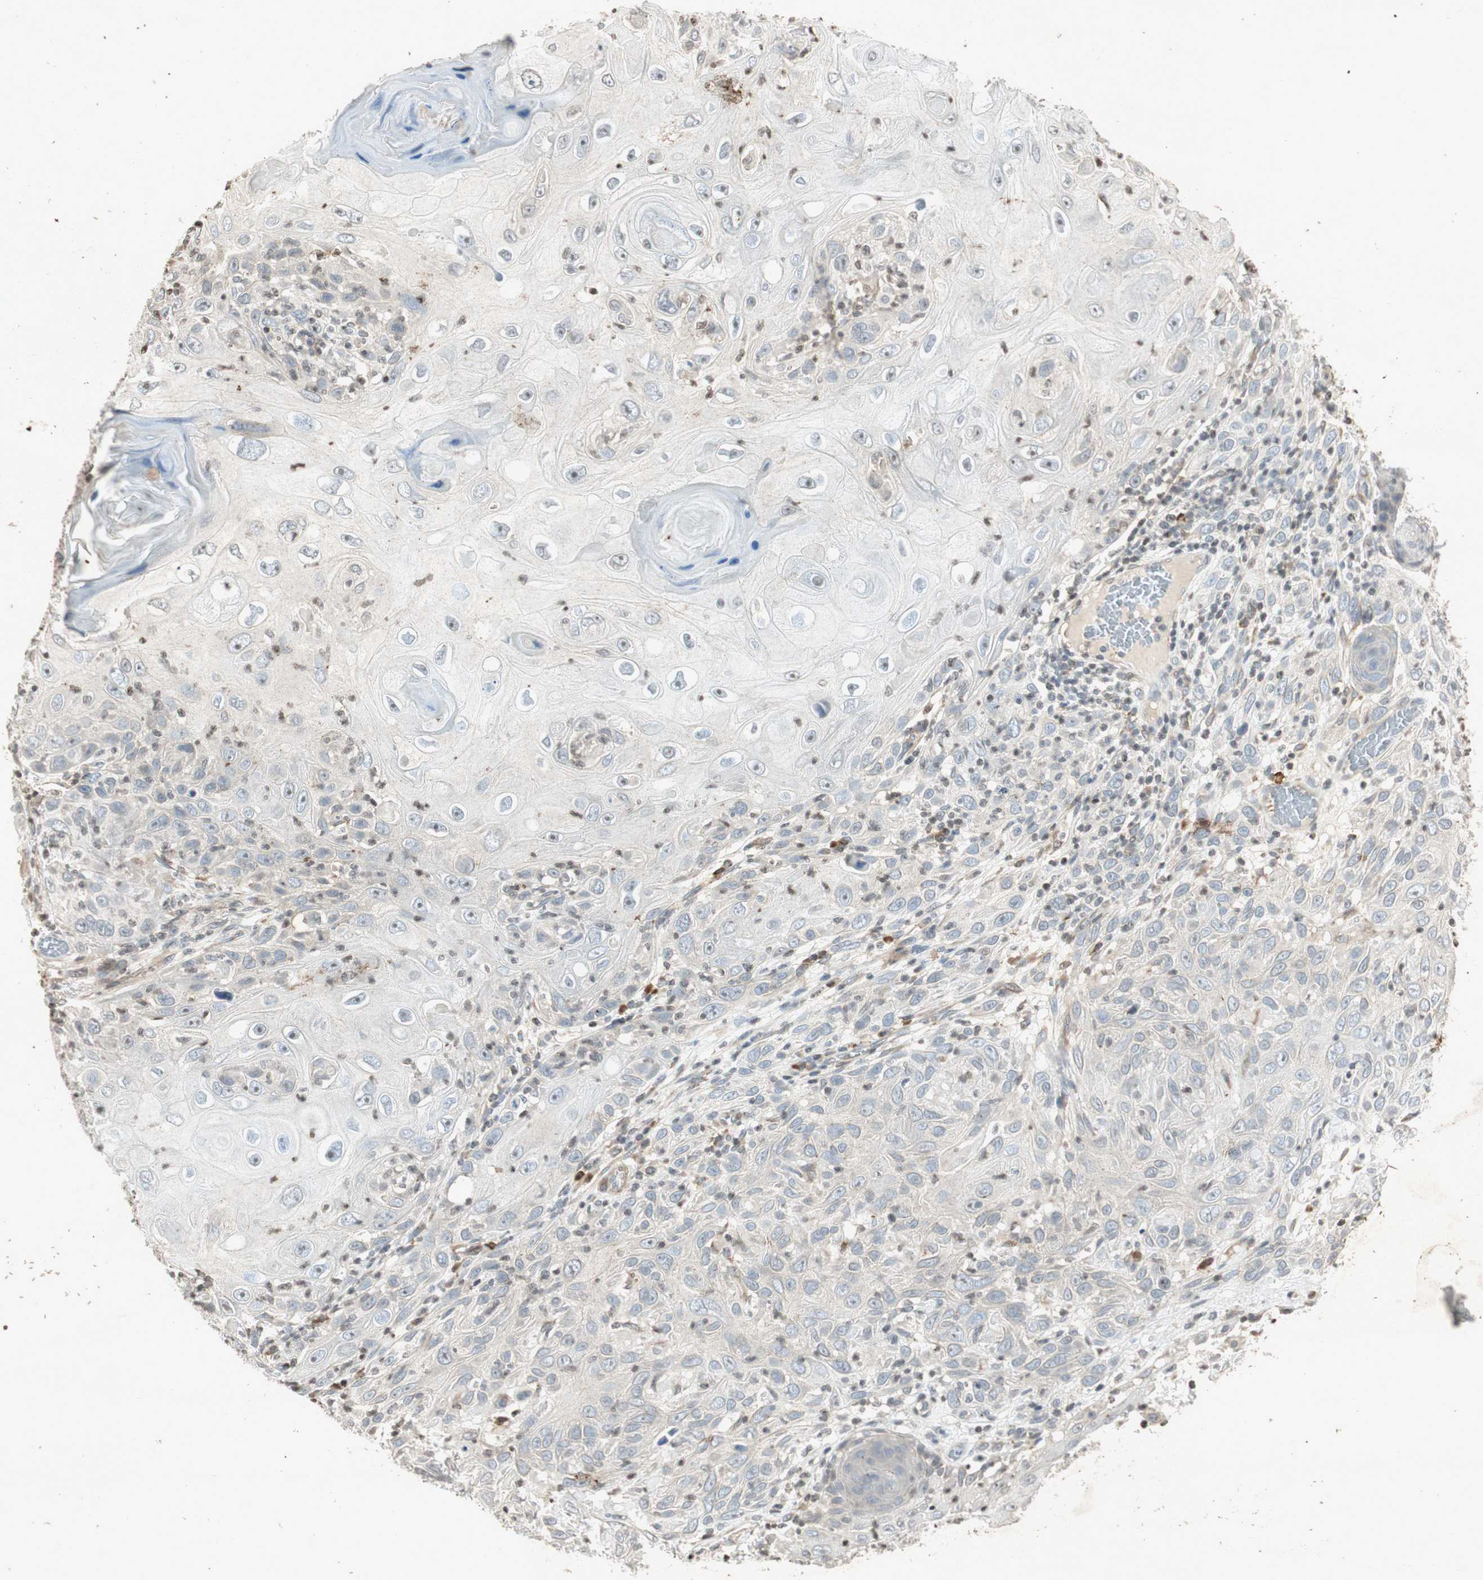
{"staining": {"intensity": "negative", "quantity": "none", "location": "none"}, "tissue": "skin cancer", "cell_type": "Tumor cells", "image_type": "cancer", "snomed": [{"axis": "morphology", "description": "Squamous cell carcinoma, NOS"}, {"axis": "topography", "description": "Skin"}], "caption": "There is no significant expression in tumor cells of squamous cell carcinoma (skin).", "gene": "PRKG1", "patient": {"sex": "female", "age": 88}}